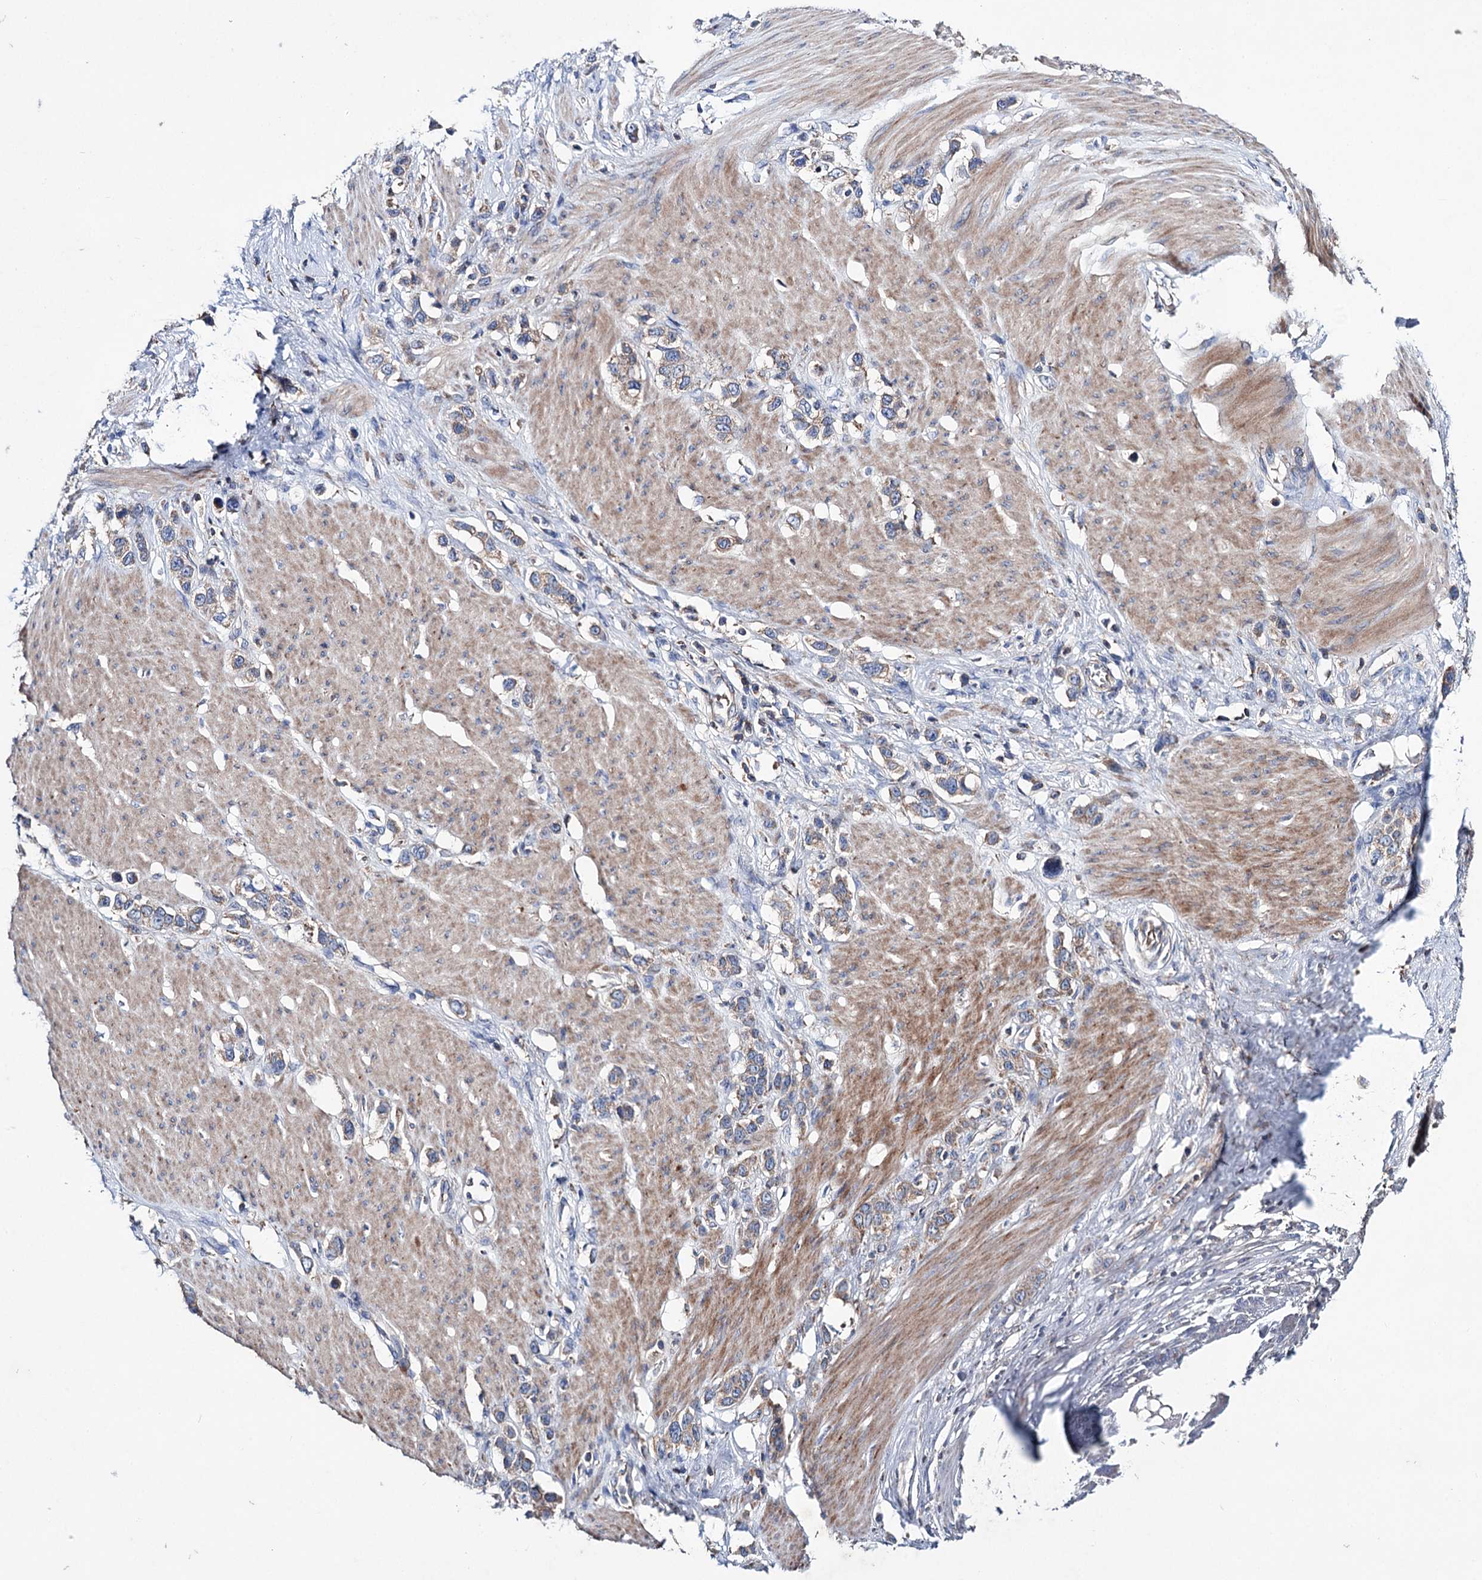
{"staining": {"intensity": "weak", "quantity": "25%-75%", "location": "cytoplasmic/membranous"}, "tissue": "stomach cancer", "cell_type": "Tumor cells", "image_type": "cancer", "snomed": [{"axis": "morphology", "description": "Adenocarcinoma, NOS"}, {"axis": "morphology", "description": "Adenocarcinoma, High grade"}, {"axis": "topography", "description": "Stomach, upper"}, {"axis": "topography", "description": "Stomach, lower"}], "caption": "Approximately 25%-75% of tumor cells in human stomach cancer (high-grade adenocarcinoma) reveal weak cytoplasmic/membranous protein expression as visualized by brown immunohistochemical staining.", "gene": "CLPB", "patient": {"sex": "female", "age": 65}}